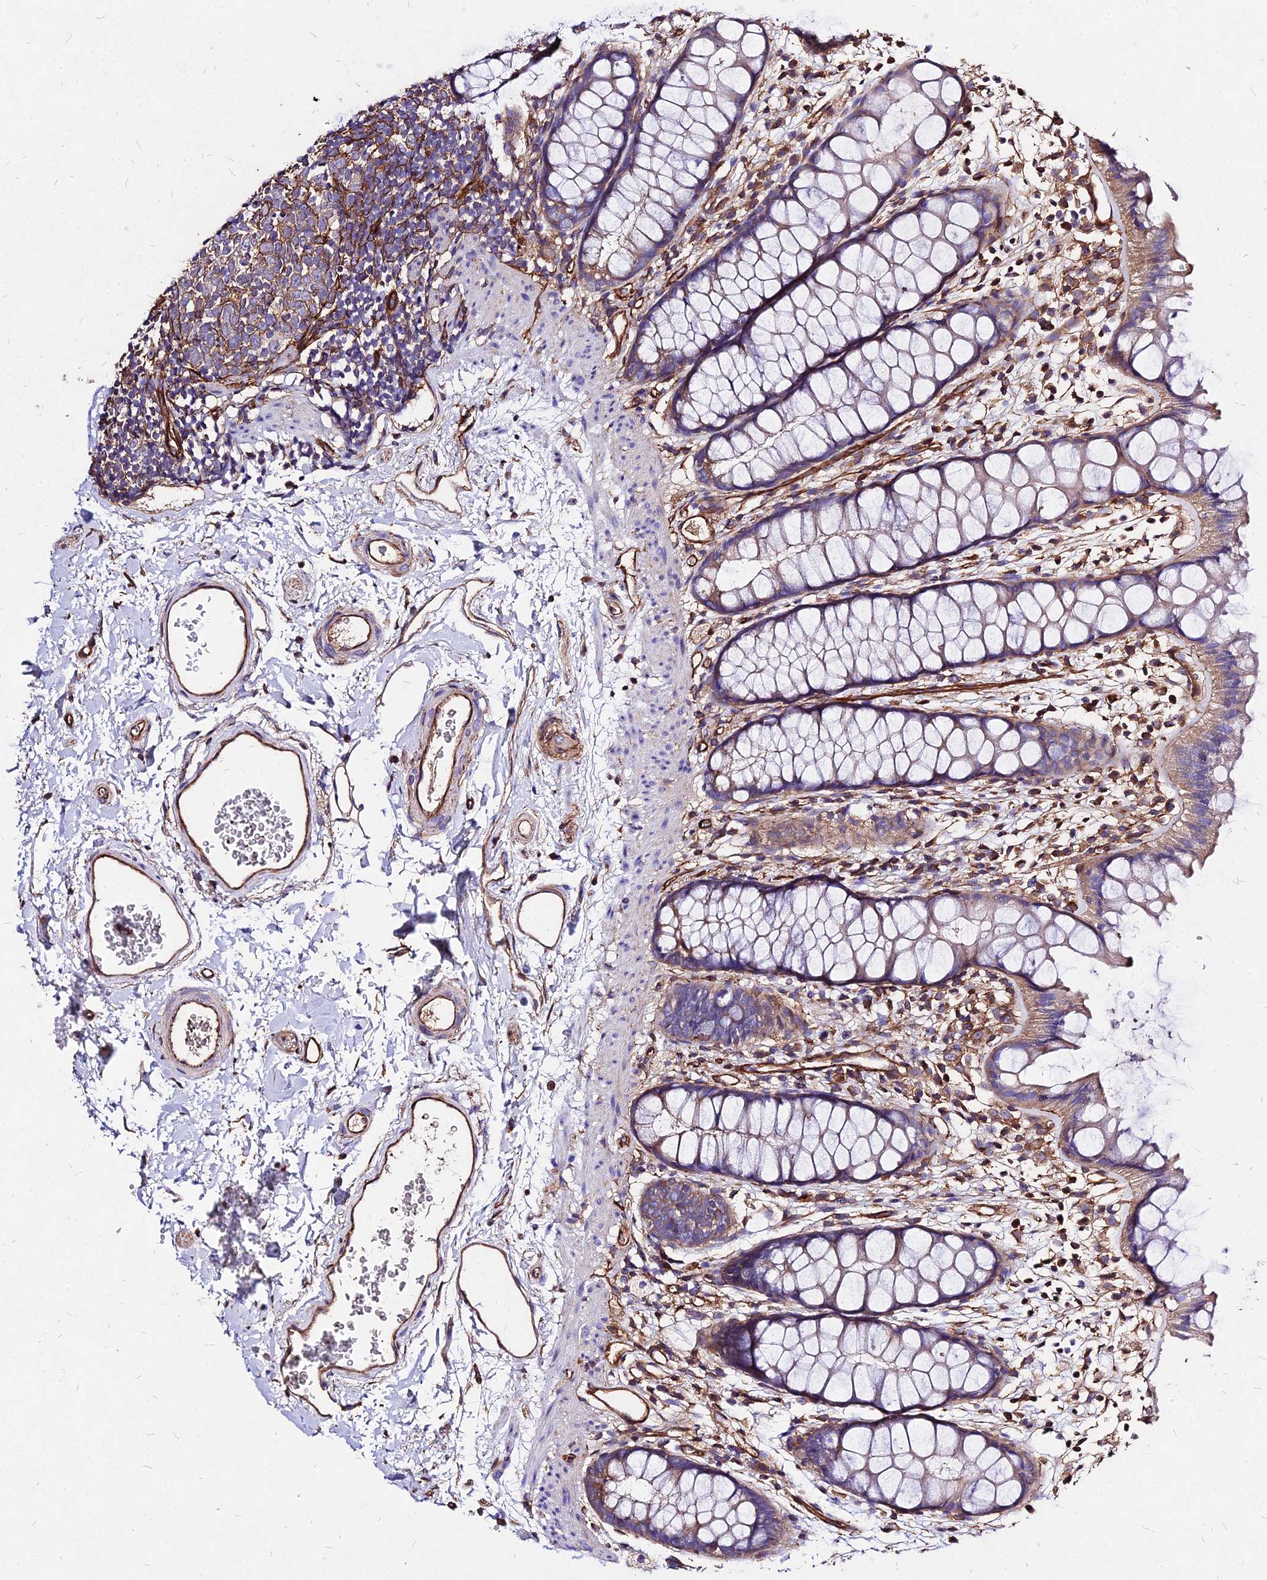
{"staining": {"intensity": "moderate", "quantity": "25%-75%", "location": "cytoplasmic/membranous"}, "tissue": "rectum", "cell_type": "Glandular cells", "image_type": "normal", "snomed": [{"axis": "morphology", "description": "Normal tissue, NOS"}, {"axis": "topography", "description": "Rectum"}], "caption": "The image demonstrates staining of normal rectum, revealing moderate cytoplasmic/membranous protein positivity (brown color) within glandular cells.", "gene": "EFCC1", "patient": {"sex": "female", "age": 65}}